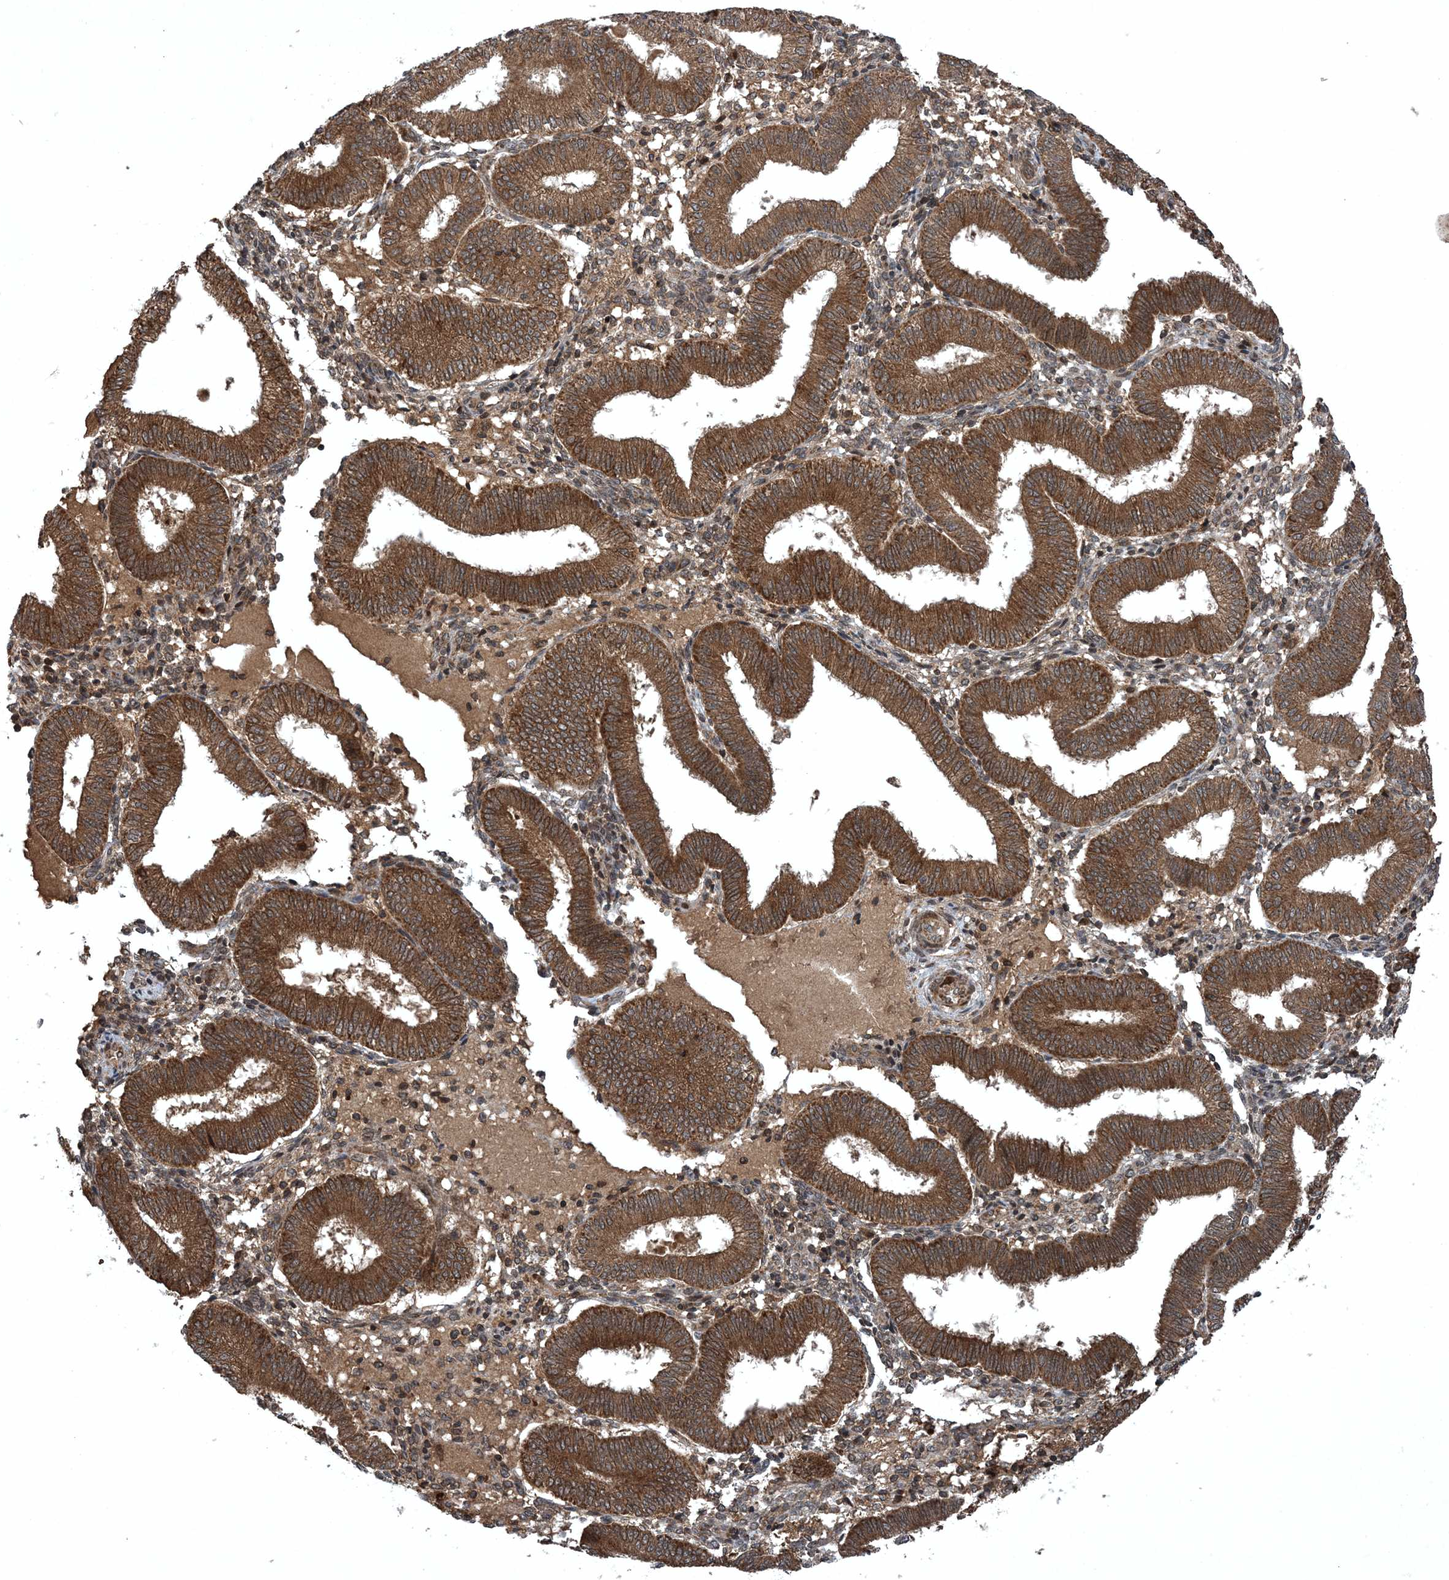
{"staining": {"intensity": "moderate", "quantity": "25%-75%", "location": "cytoplasmic/membranous"}, "tissue": "endometrium", "cell_type": "Cells in endometrial stroma", "image_type": "normal", "snomed": [{"axis": "morphology", "description": "Normal tissue, NOS"}, {"axis": "topography", "description": "Endometrium"}], "caption": "This is an image of immunohistochemistry staining of normal endometrium, which shows moderate positivity in the cytoplasmic/membranous of cells in endometrial stroma.", "gene": "GNG5", "patient": {"sex": "female", "age": 39}}